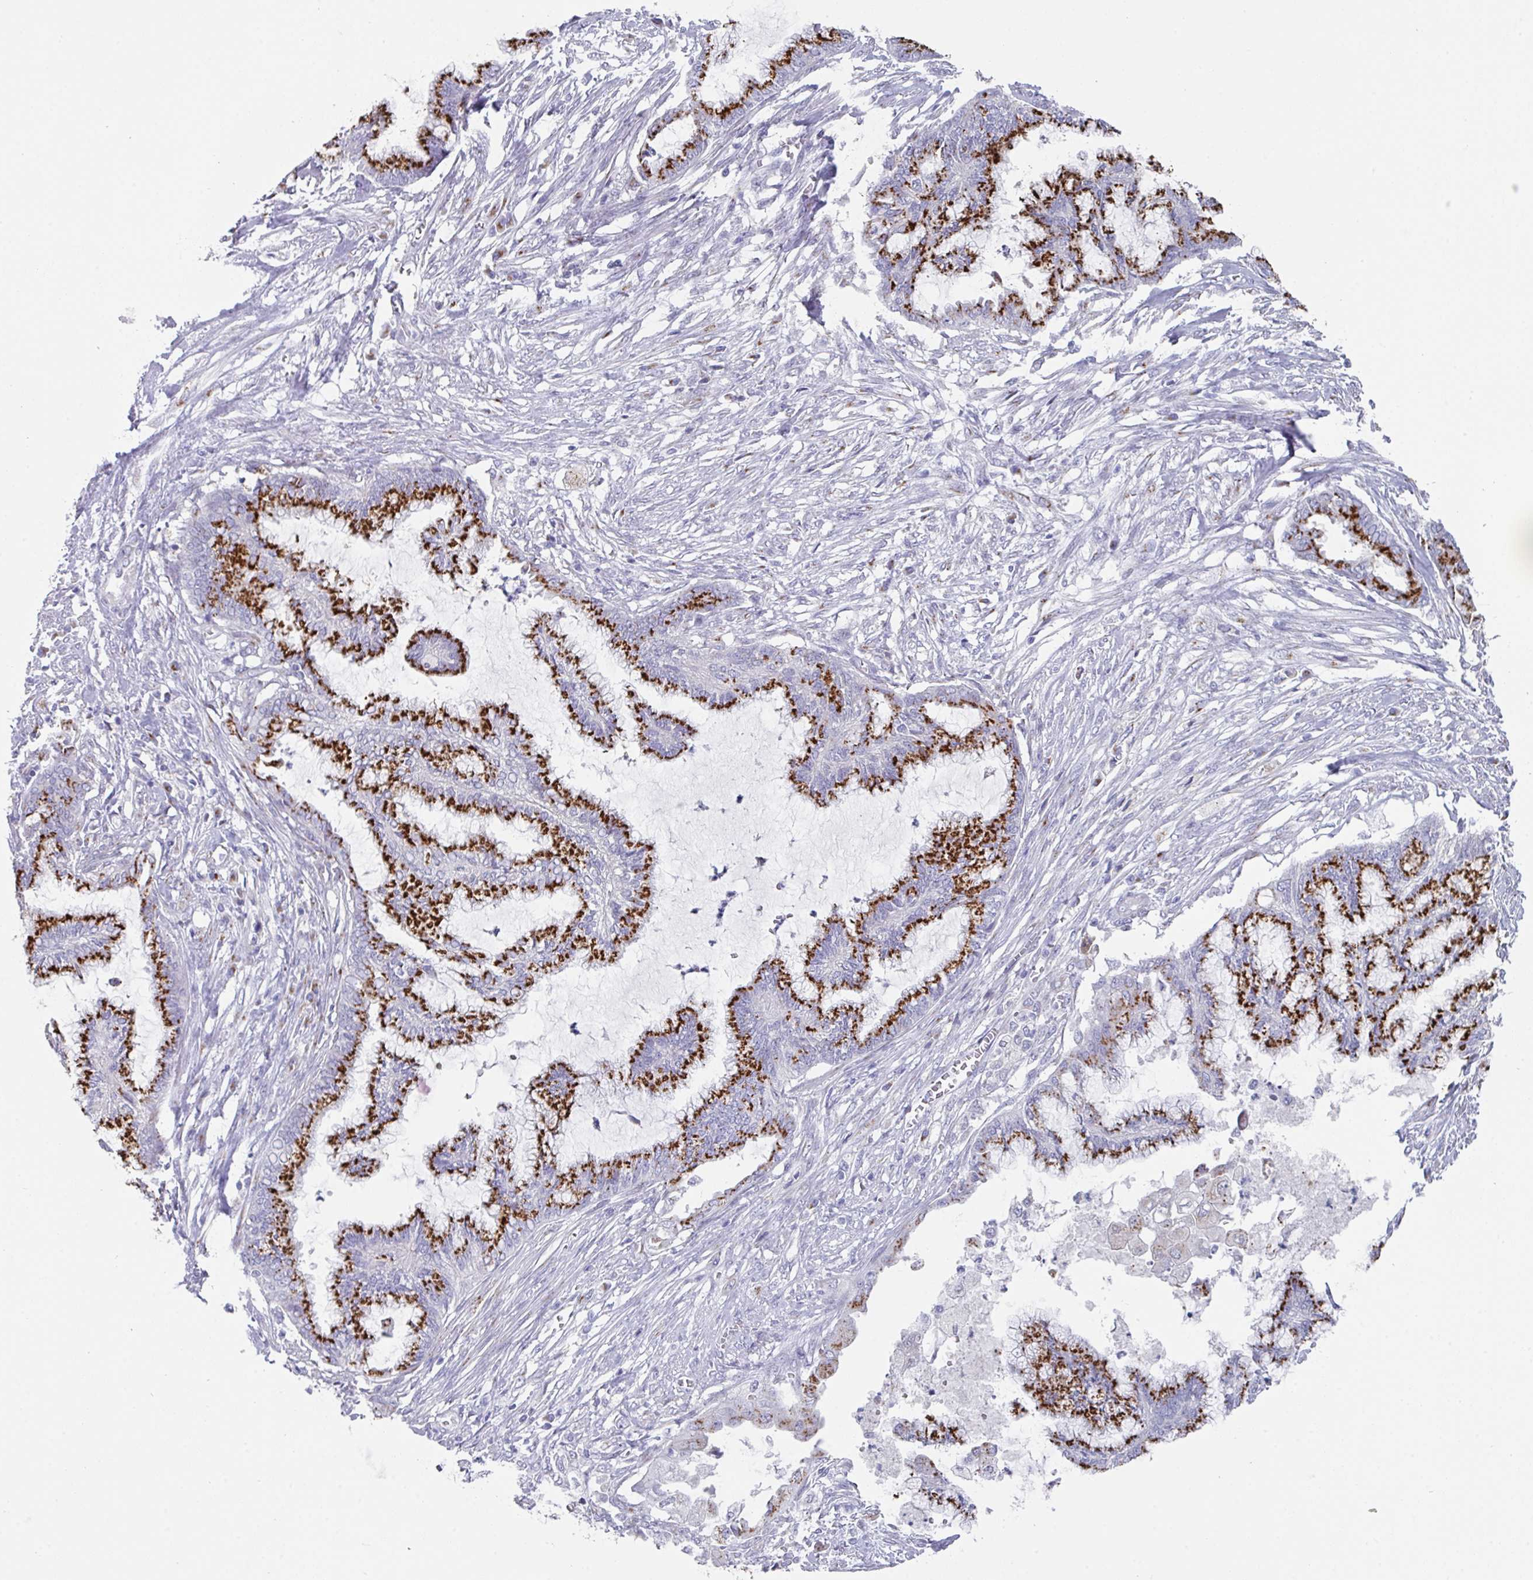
{"staining": {"intensity": "strong", "quantity": ">75%", "location": "cytoplasmic/membranous"}, "tissue": "endometrial cancer", "cell_type": "Tumor cells", "image_type": "cancer", "snomed": [{"axis": "morphology", "description": "Adenocarcinoma, NOS"}, {"axis": "topography", "description": "Endometrium"}], "caption": "Human endometrial adenocarcinoma stained with a brown dye demonstrates strong cytoplasmic/membranous positive expression in approximately >75% of tumor cells.", "gene": "VKORC1L1", "patient": {"sex": "female", "age": 86}}